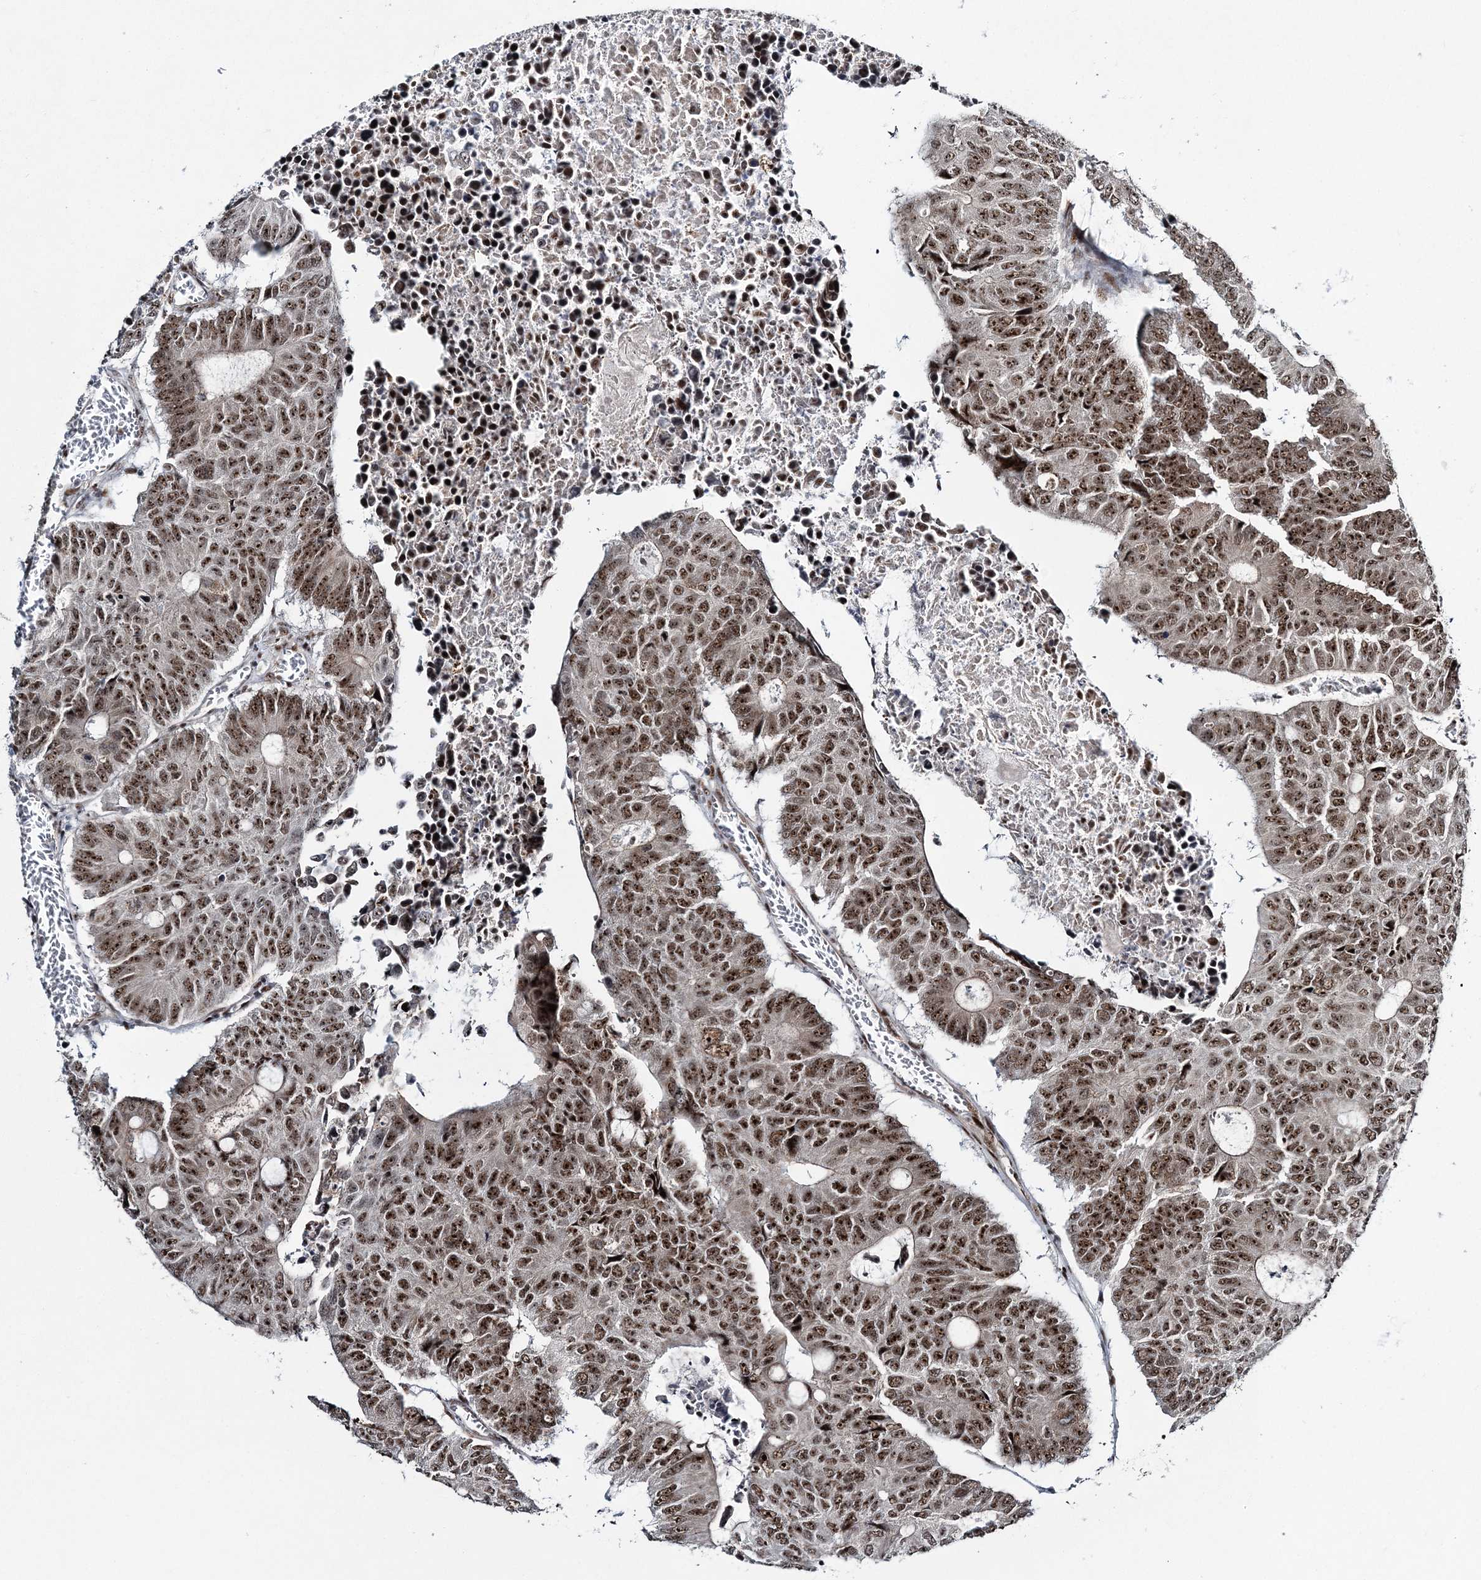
{"staining": {"intensity": "strong", "quantity": ">75%", "location": "nuclear"}, "tissue": "colorectal cancer", "cell_type": "Tumor cells", "image_type": "cancer", "snomed": [{"axis": "morphology", "description": "Adenocarcinoma, NOS"}, {"axis": "topography", "description": "Colon"}], "caption": "This histopathology image displays immunohistochemistry (IHC) staining of human colorectal cancer (adenocarcinoma), with high strong nuclear staining in approximately >75% of tumor cells.", "gene": "CWC22", "patient": {"sex": "male", "age": 87}}